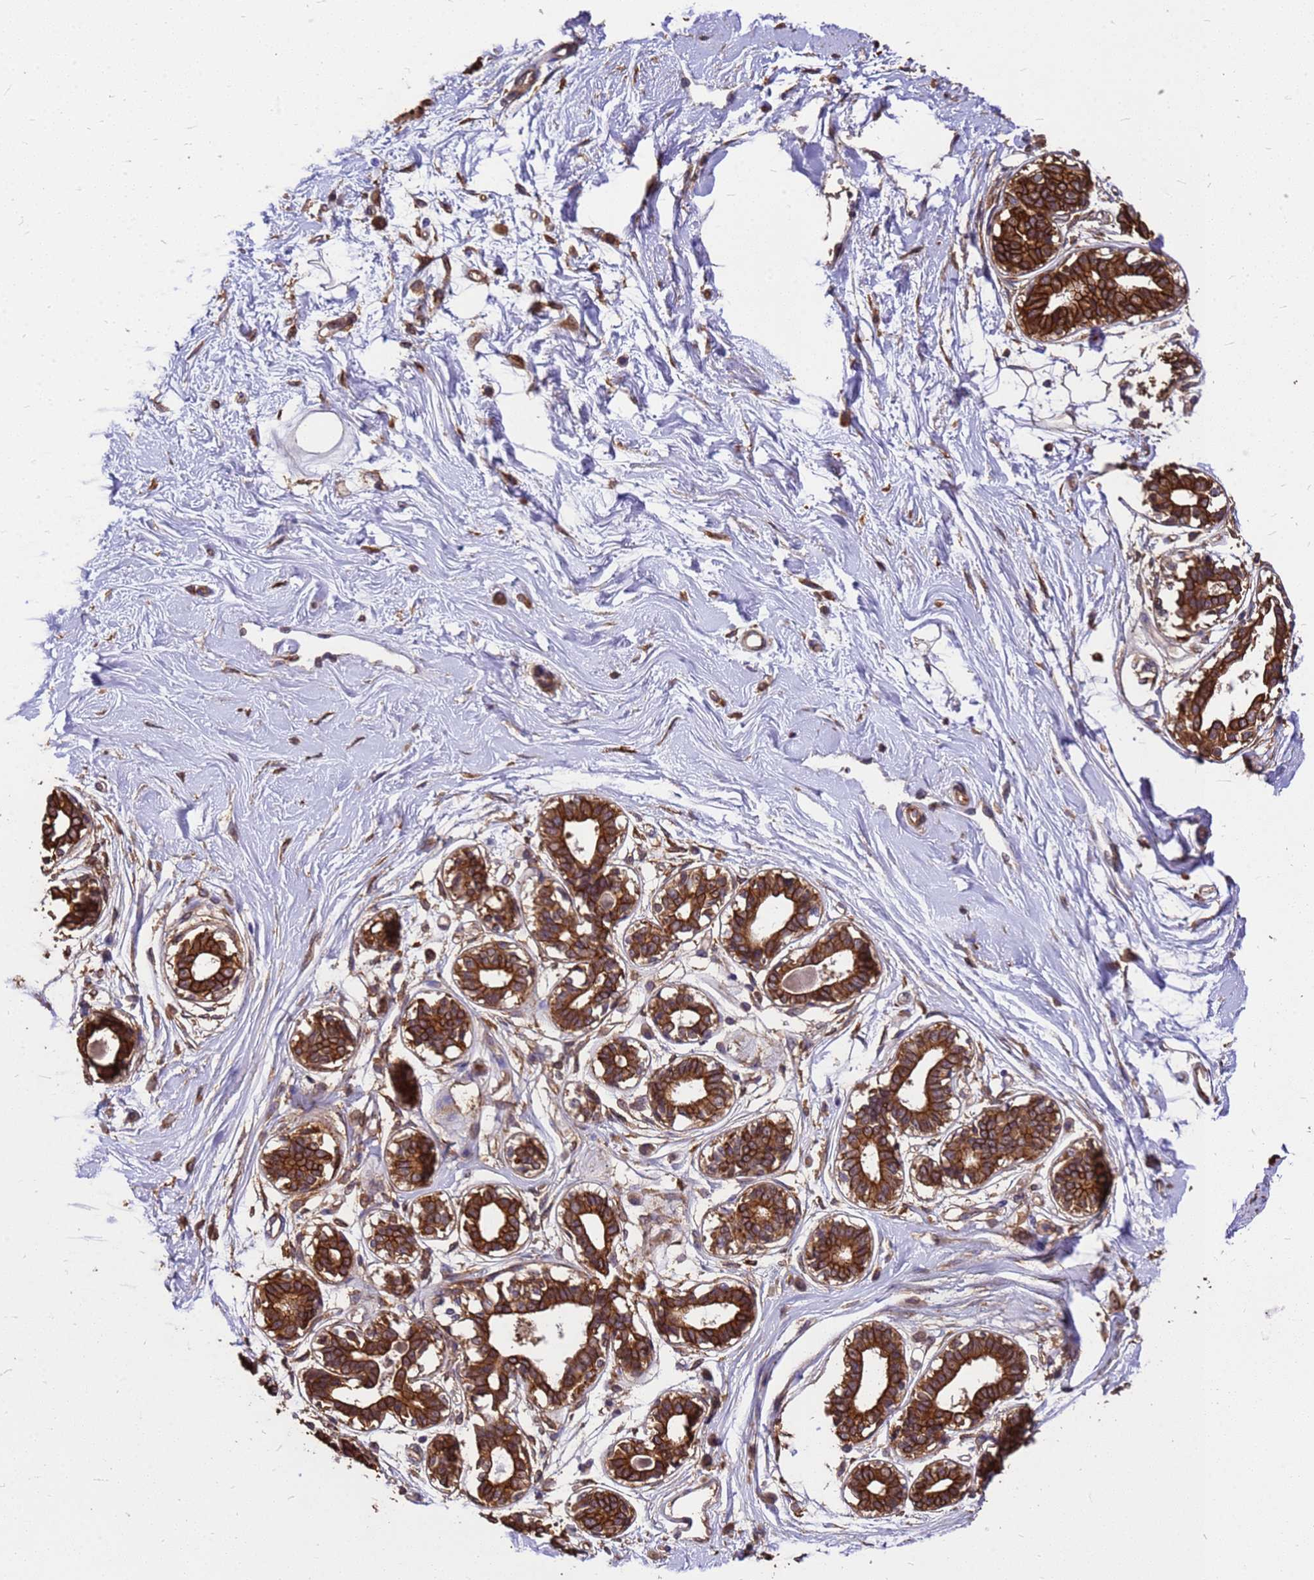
{"staining": {"intensity": "moderate", "quantity": "<25%", "location": "cytoplasmic/membranous"}, "tissue": "breast", "cell_type": "Adipocytes", "image_type": "normal", "snomed": [{"axis": "morphology", "description": "Normal tissue, NOS"}, {"axis": "topography", "description": "Breast"}], "caption": "Approximately <25% of adipocytes in unremarkable human breast exhibit moderate cytoplasmic/membranous protein positivity as visualized by brown immunohistochemical staining.", "gene": "ZNF618", "patient": {"sex": "female", "age": 45}}